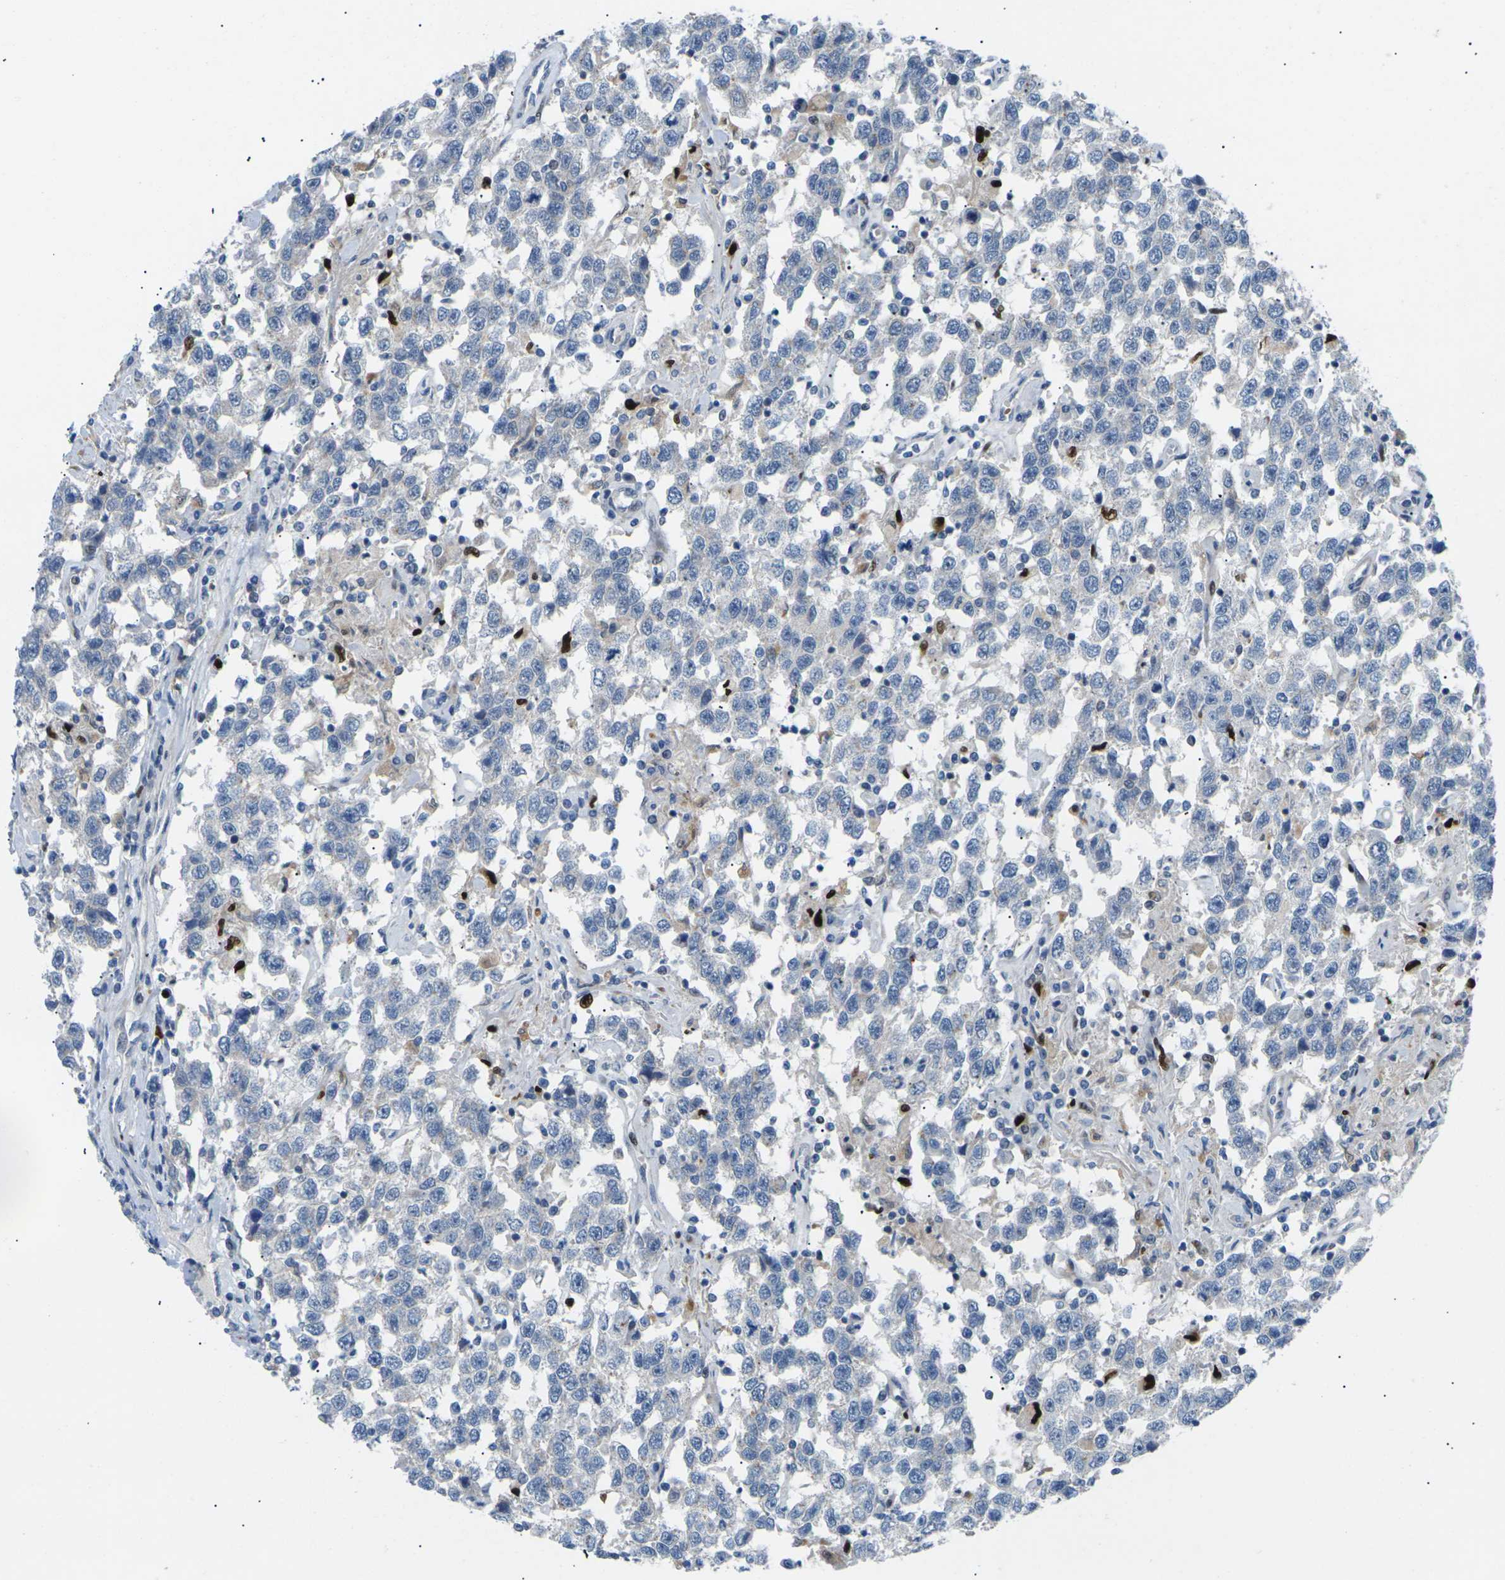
{"staining": {"intensity": "negative", "quantity": "none", "location": "none"}, "tissue": "testis cancer", "cell_type": "Tumor cells", "image_type": "cancer", "snomed": [{"axis": "morphology", "description": "Seminoma, NOS"}, {"axis": "topography", "description": "Testis"}], "caption": "Human testis cancer stained for a protein using immunohistochemistry (IHC) demonstrates no expression in tumor cells.", "gene": "RPS6KA3", "patient": {"sex": "male", "age": 41}}